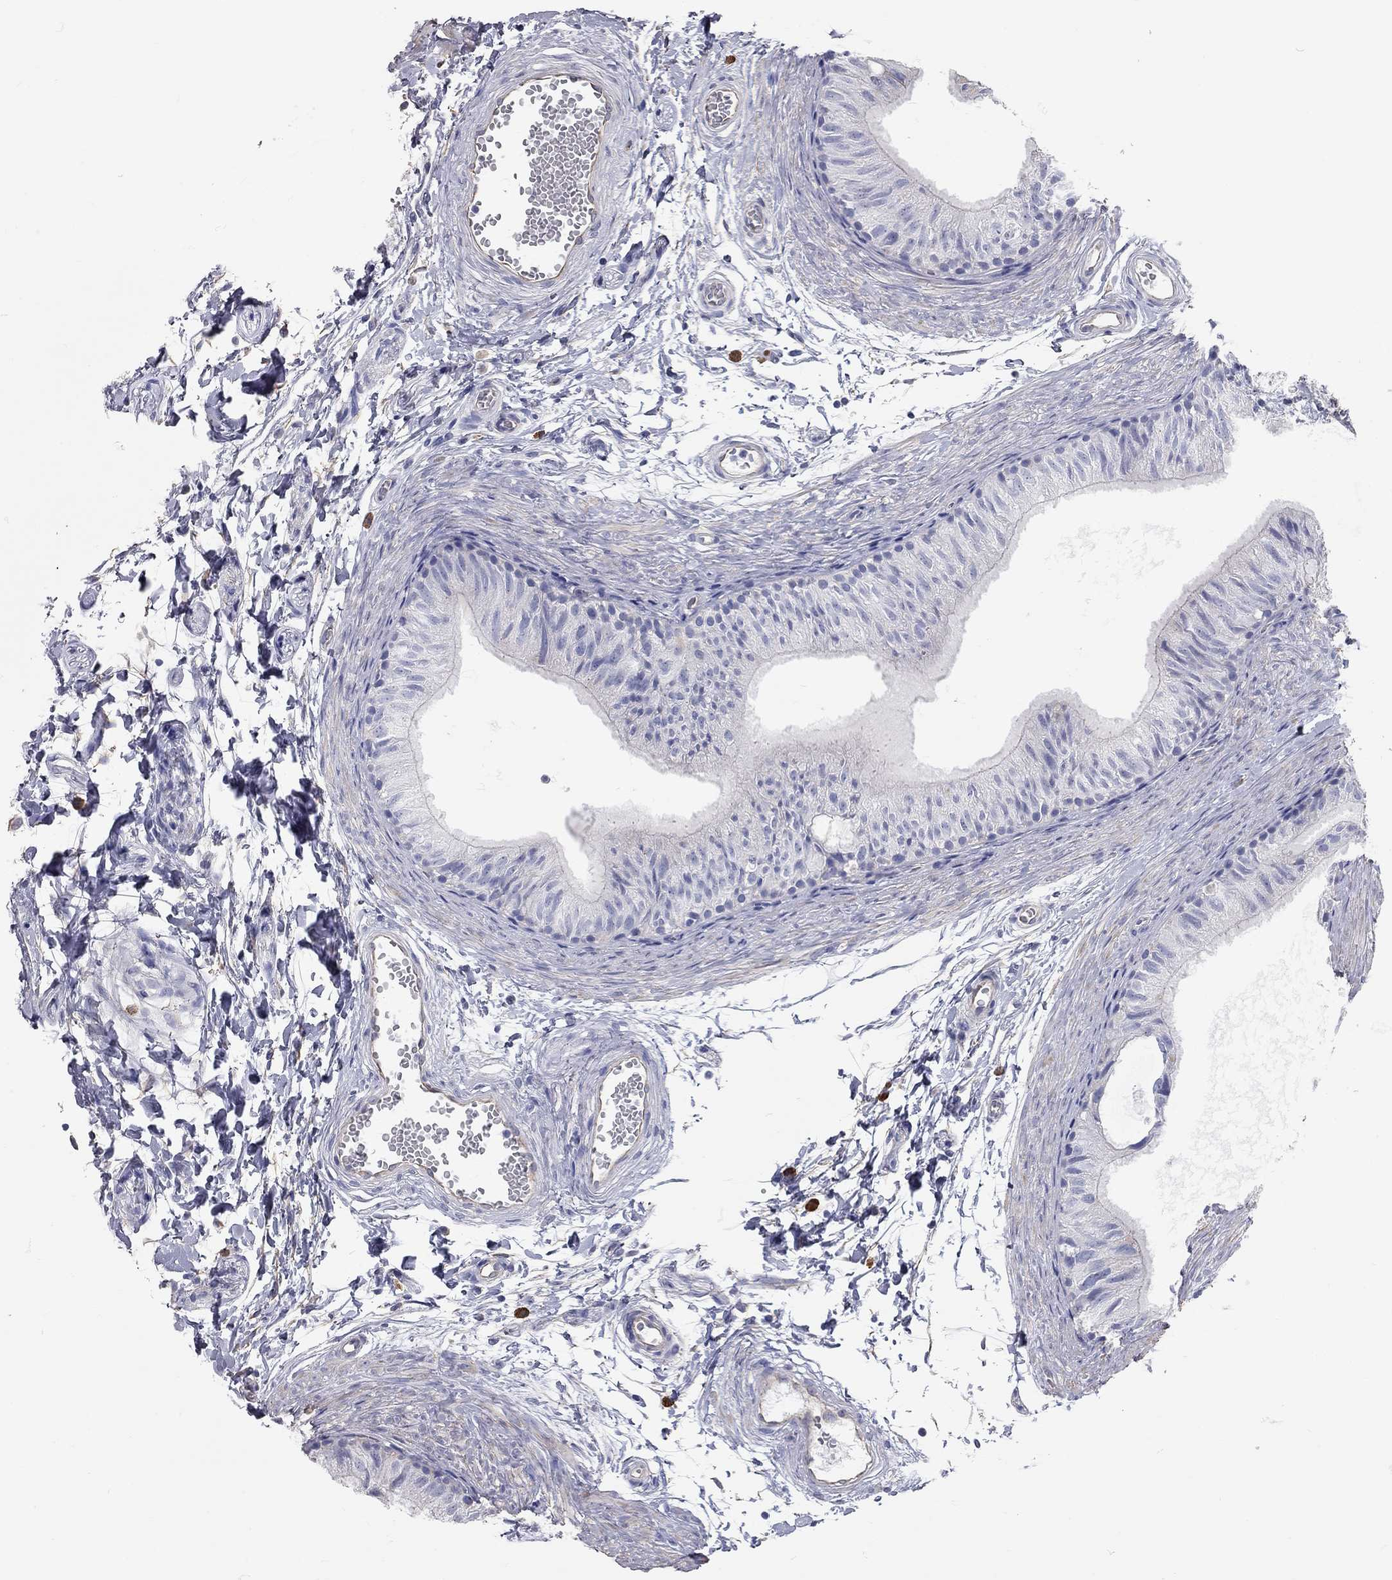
{"staining": {"intensity": "negative", "quantity": "none", "location": "none"}, "tissue": "epididymis", "cell_type": "Glandular cells", "image_type": "normal", "snomed": [{"axis": "morphology", "description": "Normal tissue, NOS"}, {"axis": "topography", "description": "Epididymis"}], "caption": "Glandular cells are negative for brown protein staining in normal epididymis. (IHC, brightfield microscopy, high magnification).", "gene": "C10orf90", "patient": {"sex": "male", "age": 22}}